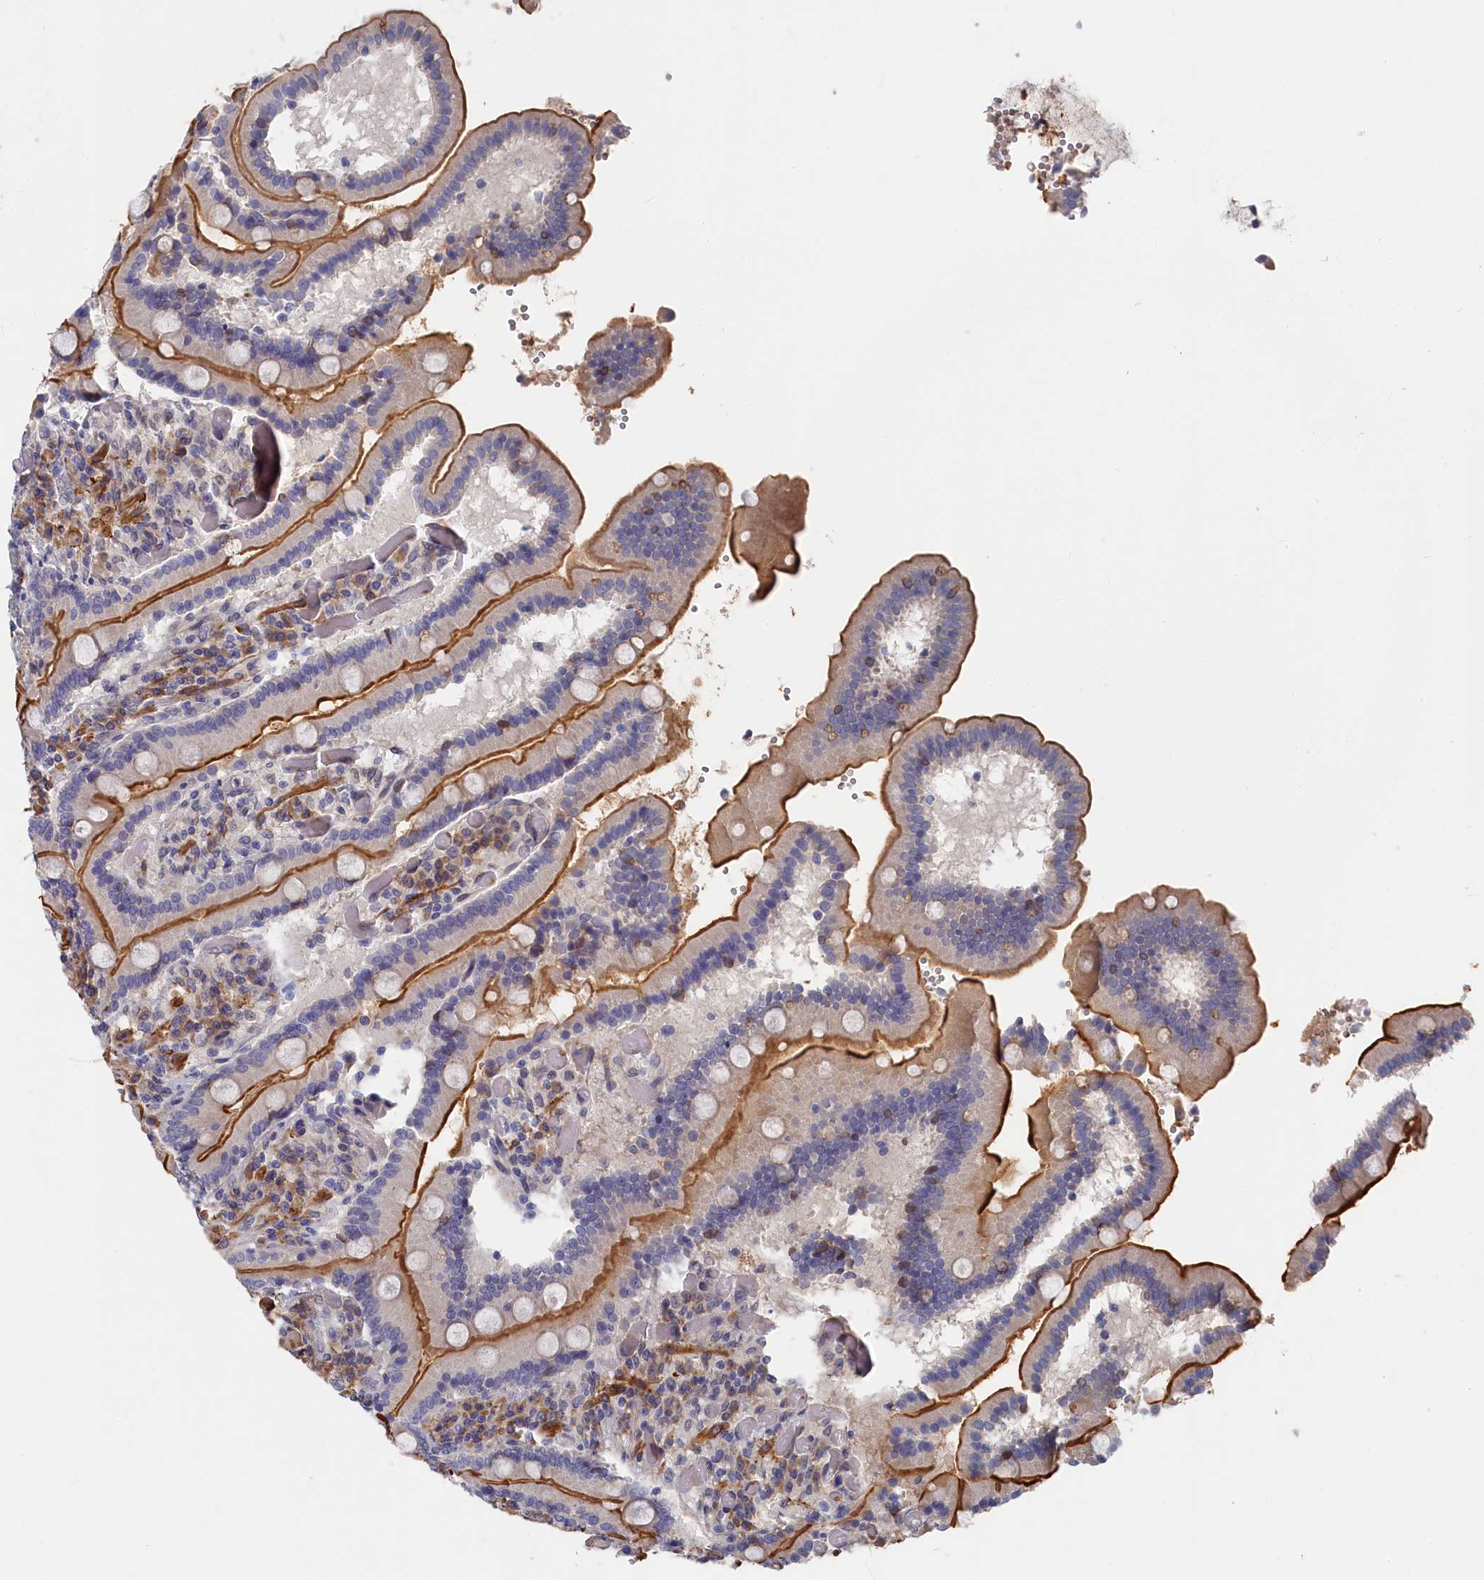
{"staining": {"intensity": "moderate", "quantity": ">75%", "location": "cytoplasmic/membranous"}, "tissue": "duodenum", "cell_type": "Glandular cells", "image_type": "normal", "snomed": [{"axis": "morphology", "description": "Normal tissue, NOS"}, {"axis": "topography", "description": "Duodenum"}], "caption": "Immunohistochemical staining of unremarkable human duodenum shows >75% levels of moderate cytoplasmic/membranous protein staining in about >75% of glandular cells.", "gene": "CYB5D2", "patient": {"sex": "female", "age": 62}}